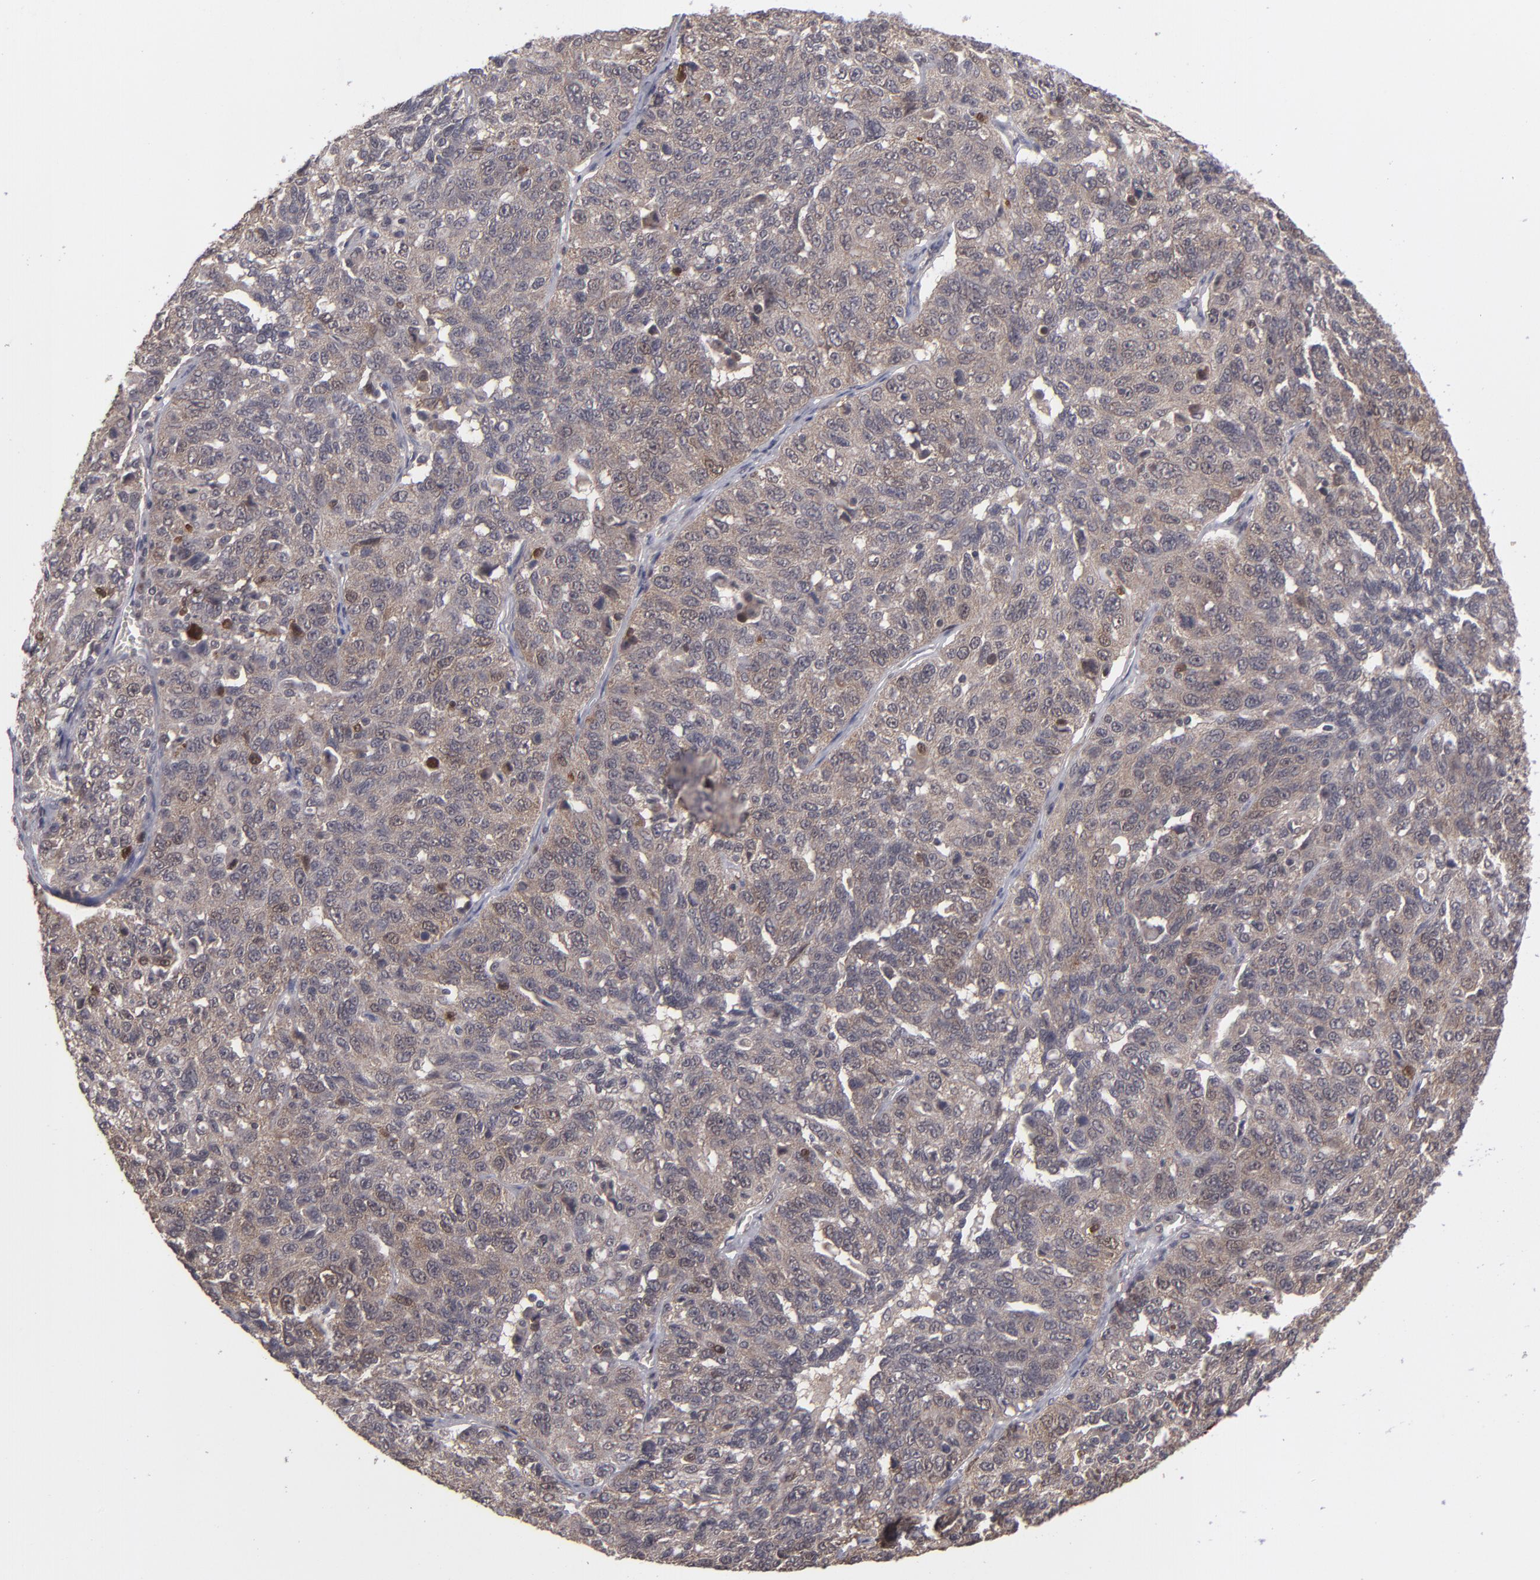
{"staining": {"intensity": "moderate", "quantity": ">75%", "location": "cytoplasmic/membranous"}, "tissue": "ovarian cancer", "cell_type": "Tumor cells", "image_type": "cancer", "snomed": [{"axis": "morphology", "description": "Cystadenocarcinoma, serous, NOS"}, {"axis": "topography", "description": "Ovary"}], "caption": "There is medium levels of moderate cytoplasmic/membranous expression in tumor cells of ovarian cancer, as demonstrated by immunohistochemical staining (brown color).", "gene": "TYMS", "patient": {"sex": "female", "age": 71}}